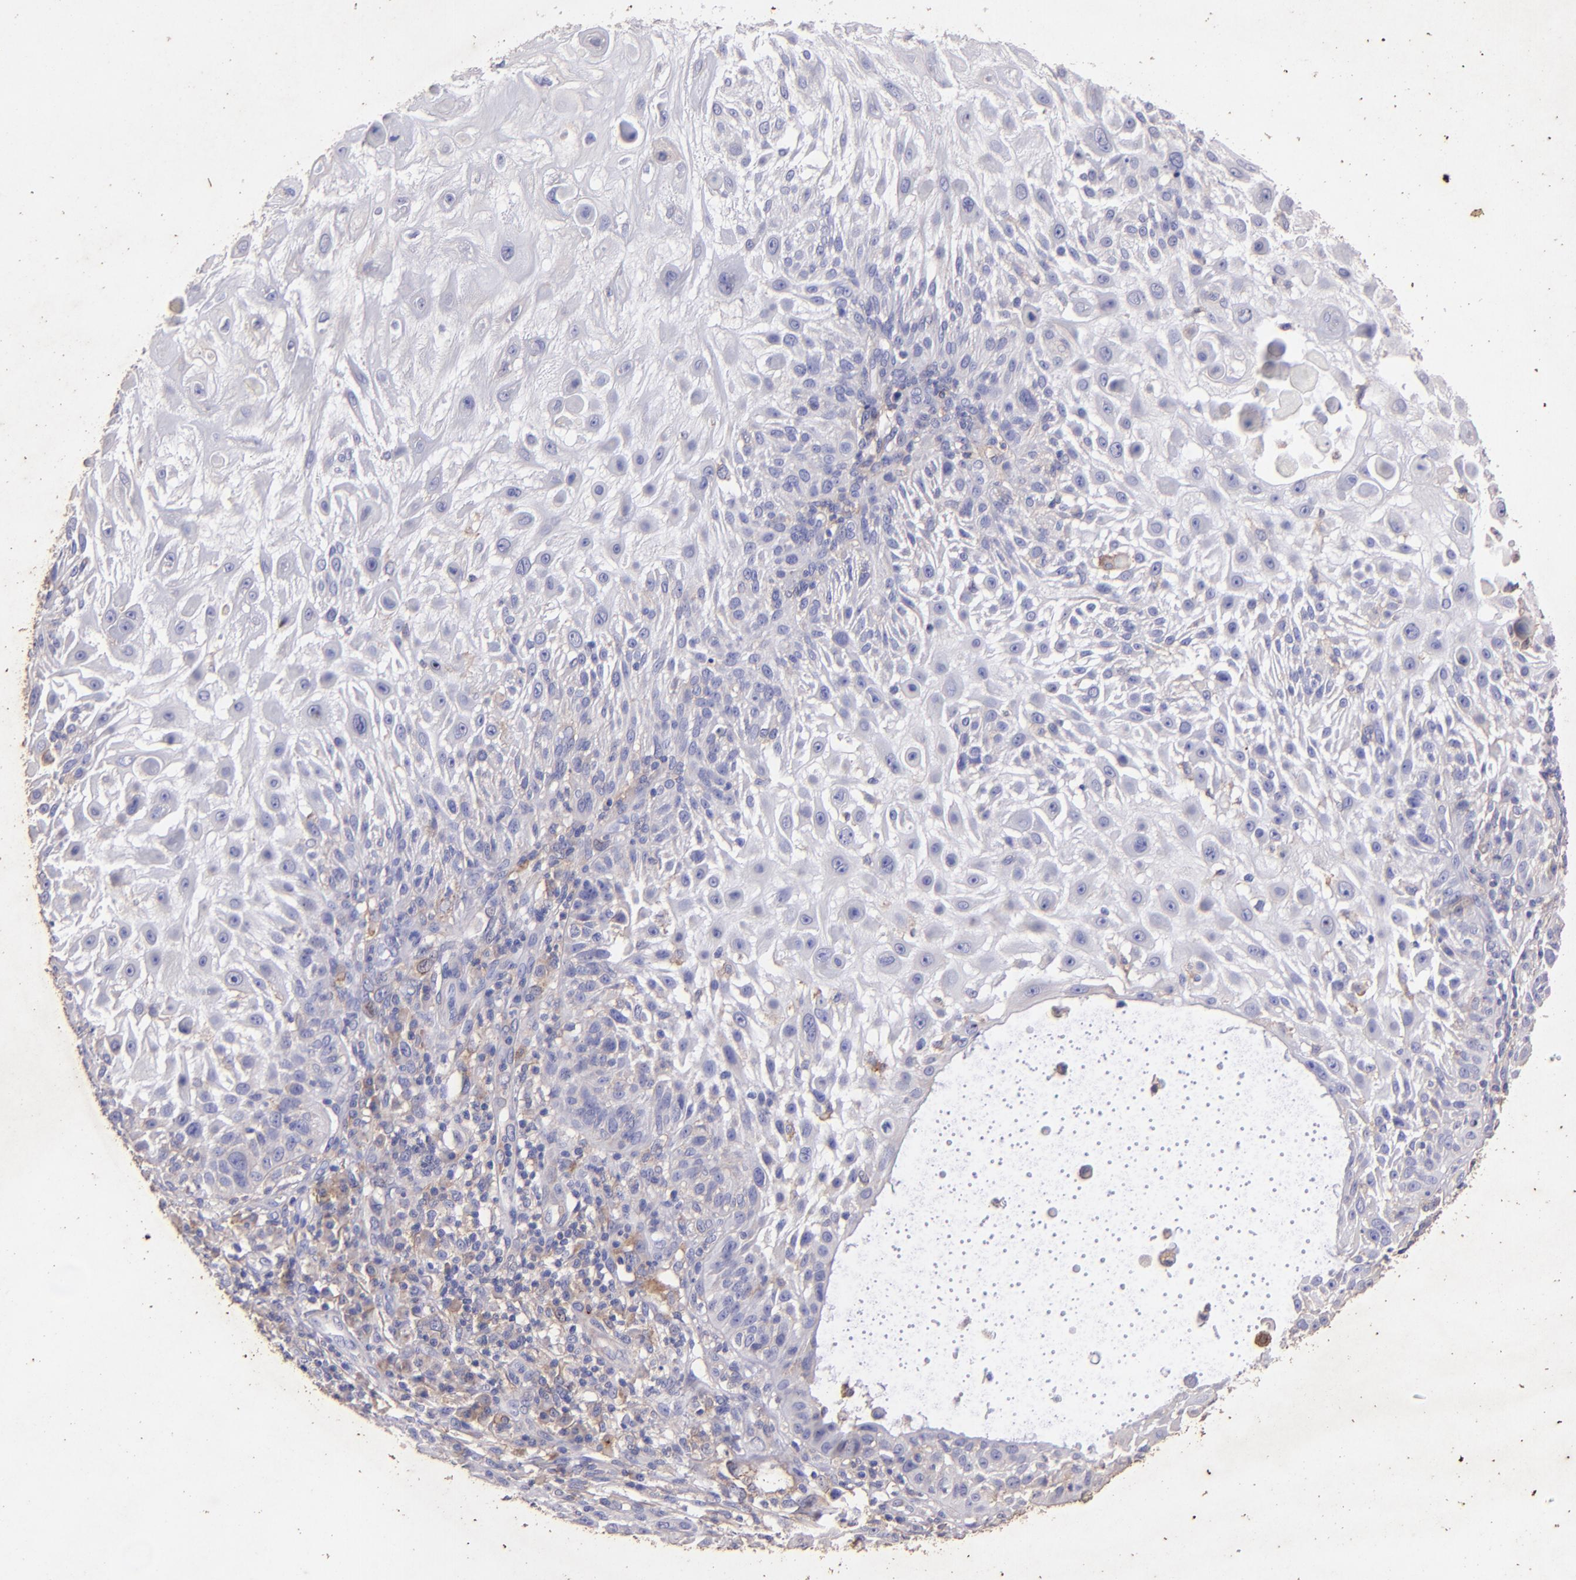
{"staining": {"intensity": "weak", "quantity": "<25%", "location": "cytoplasmic/membranous"}, "tissue": "skin cancer", "cell_type": "Tumor cells", "image_type": "cancer", "snomed": [{"axis": "morphology", "description": "Squamous cell carcinoma, NOS"}, {"axis": "topography", "description": "Skin"}], "caption": "Tumor cells show no significant staining in skin cancer.", "gene": "RET", "patient": {"sex": "female", "age": 89}}